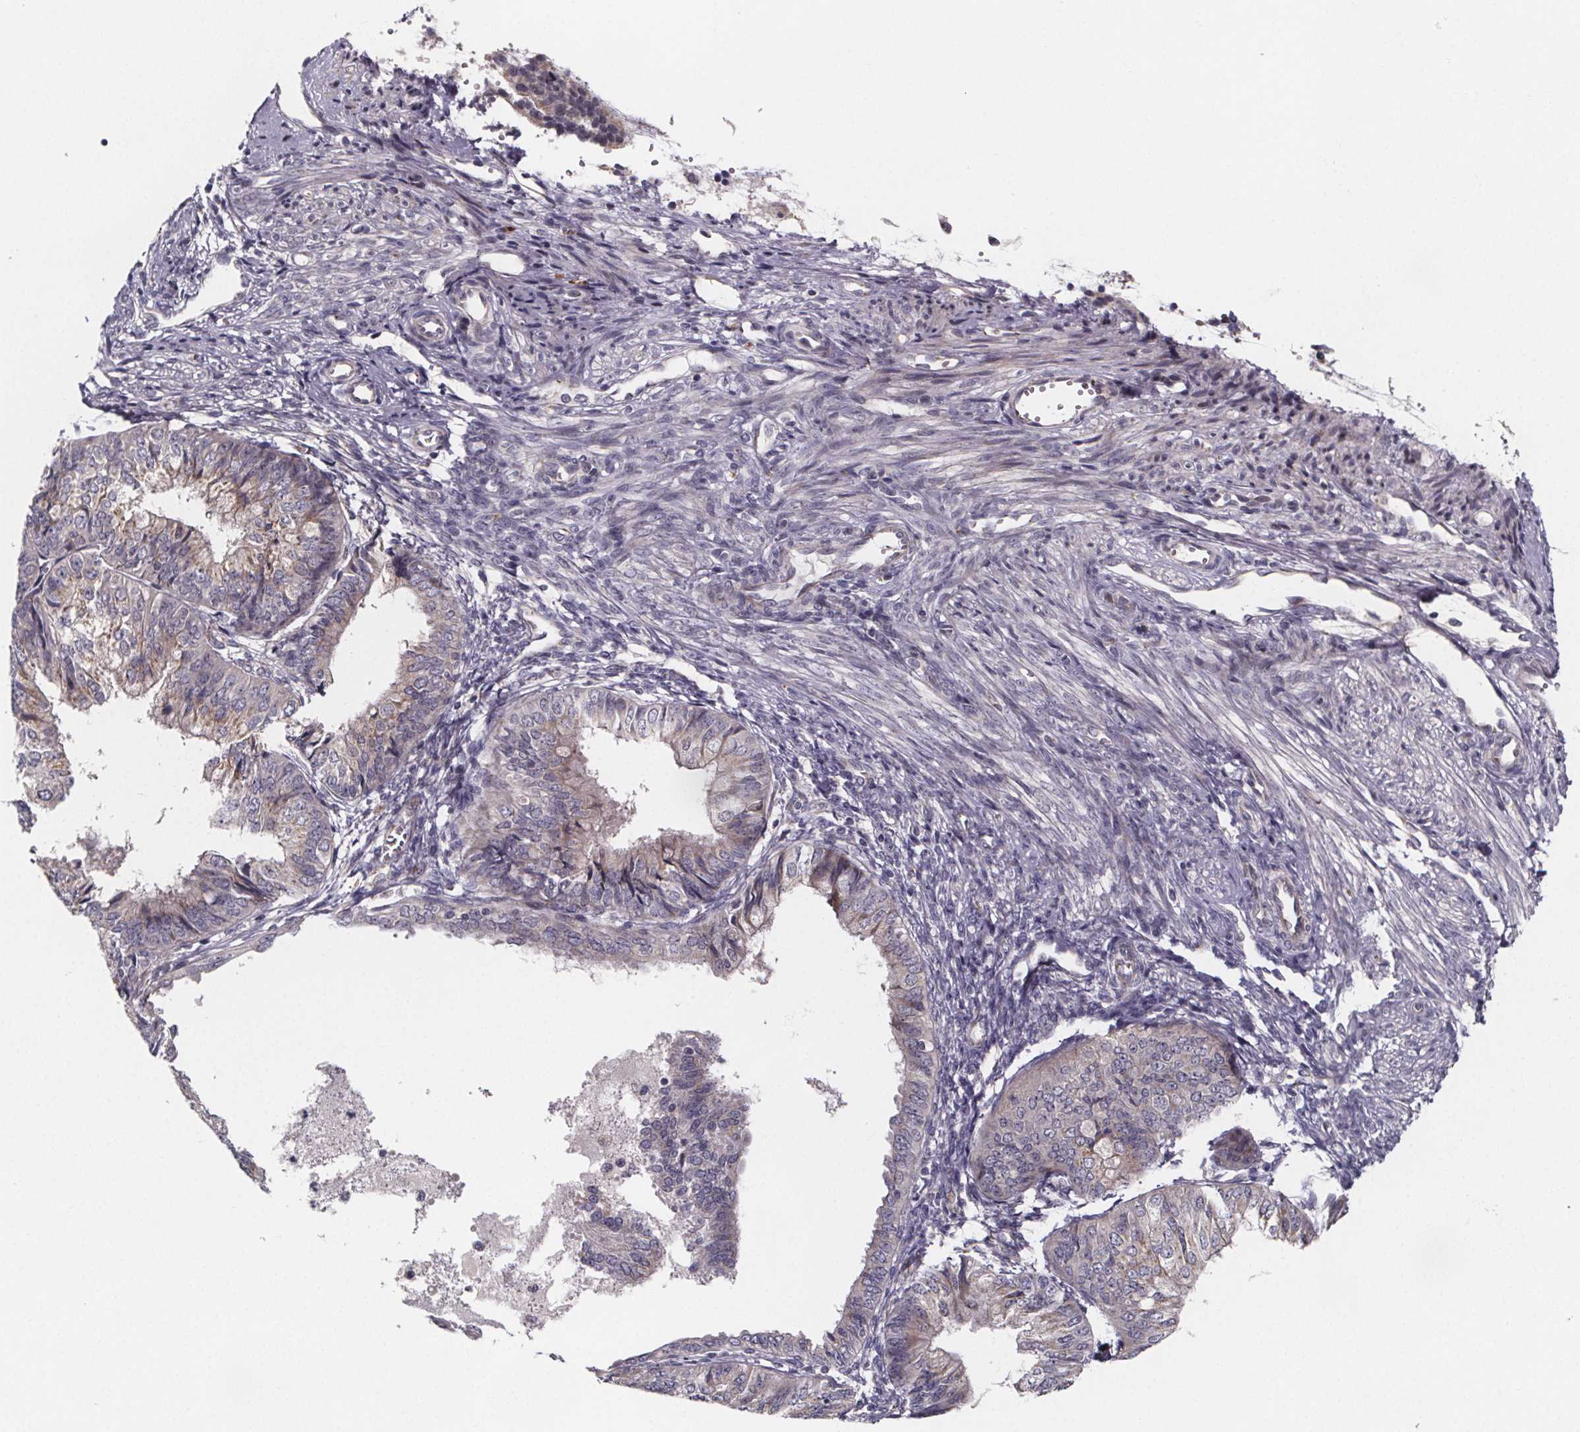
{"staining": {"intensity": "moderate", "quantity": "<25%", "location": "cytoplasmic/membranous"}, "tissue": "endometrial cancer", "cell_type": "Tumor cells", "image_type": "cancer", "snomed": [{"axis": "morphology", "description": "Adenocarcinoma, NOS"}, {"axis": "topography", "description": "Endometrium"}], "caption": "This photomicrograph displays endometrial cancer (adenocarcinoma) stained with immunohistochemistry (IHC) to label a protein in brown. The cytoplasmic/membranous of tumor cells show moderate positivity for the protein. Nuclei are counter-stained blue.", "gene": "NDST1", "patient": {"sex": "female", "age": 58}}